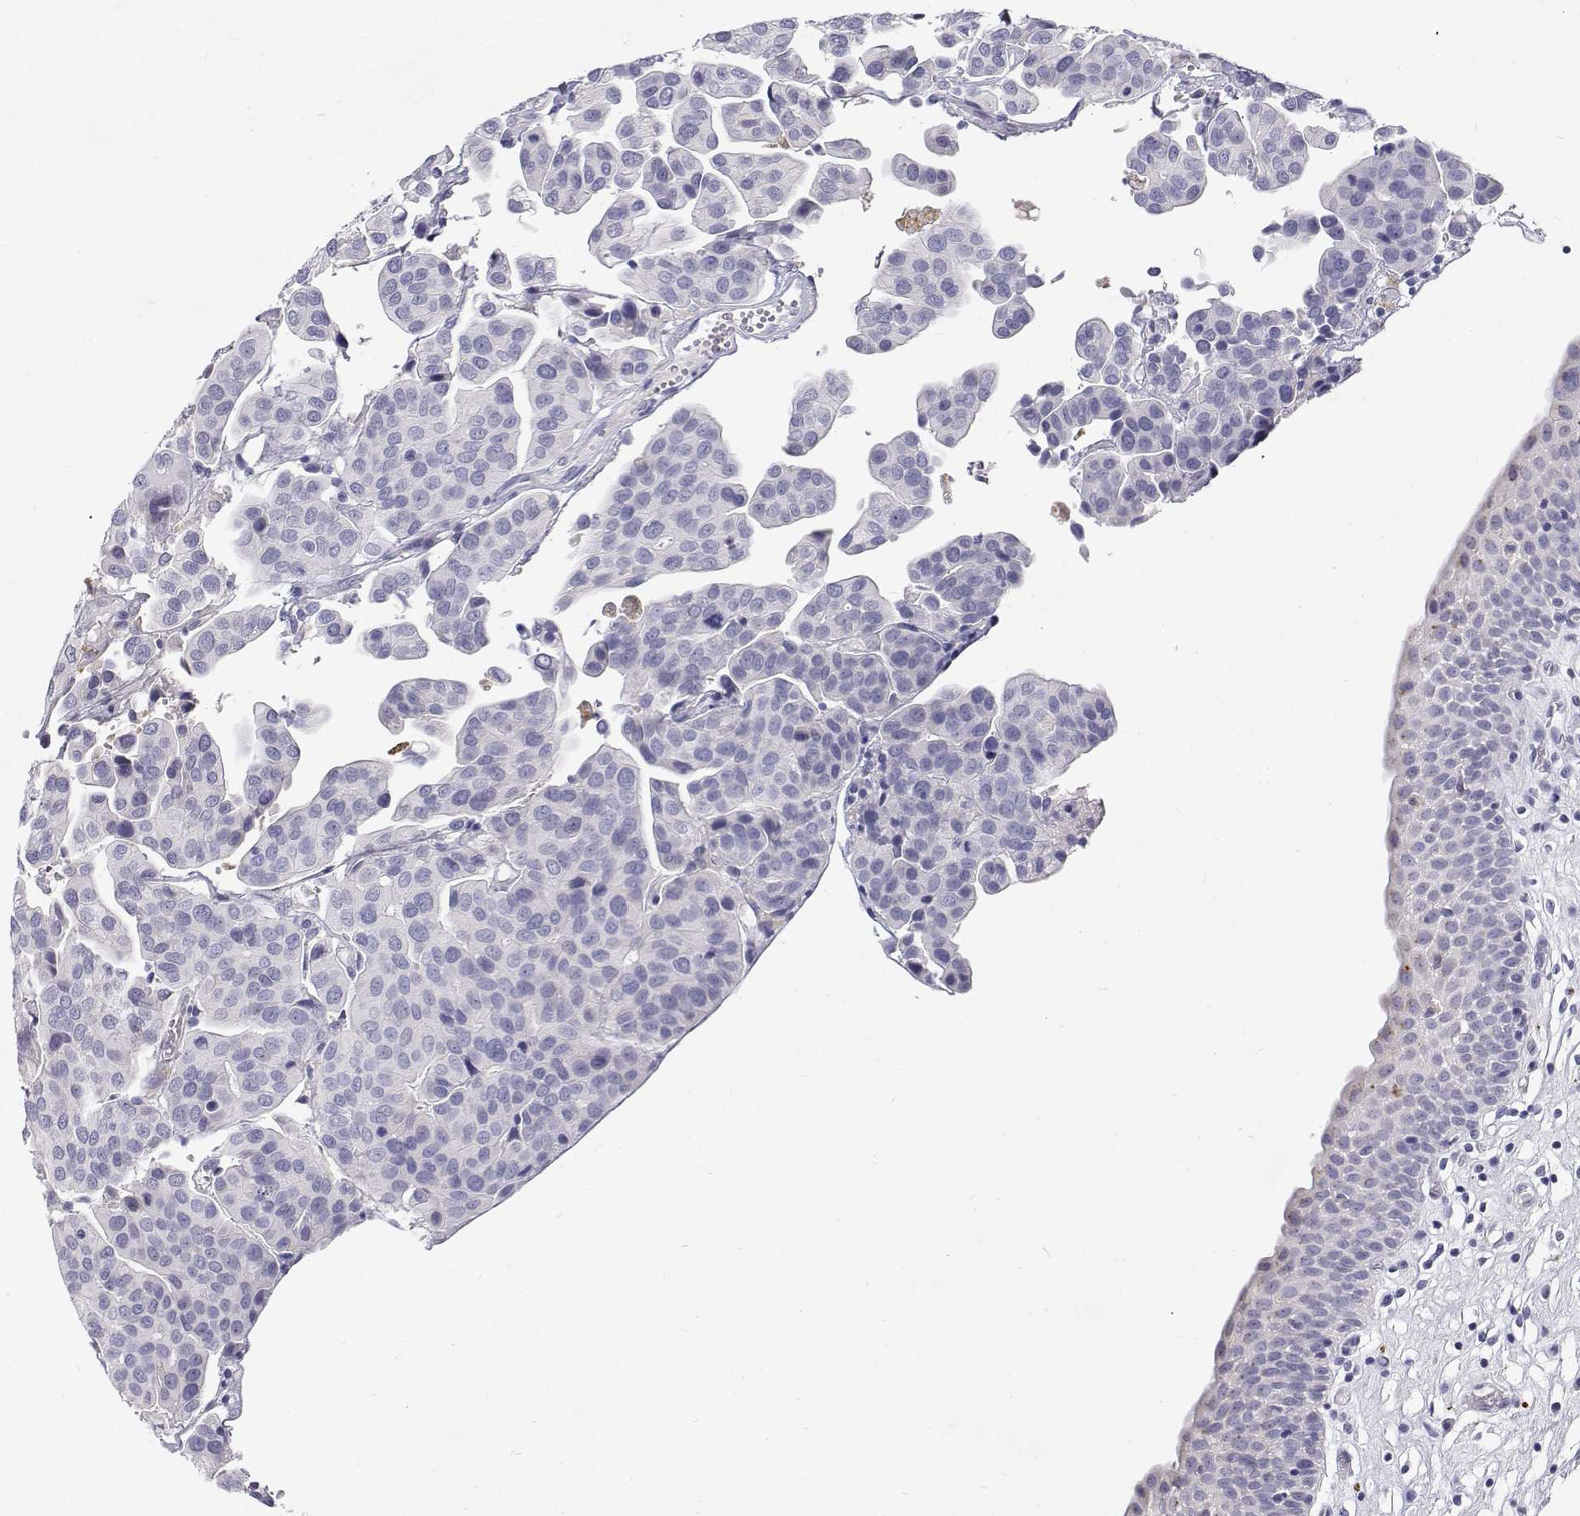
{"staining": {"intensity": "negative", "quantity": "none", "location": "none"}, "tissue": "renal cancer", "cell_type": "Tumor cells", "image_type": "cancer", "snomed": [{"axis": "morphology", "description": "Adenocarcinoma, NOS"}, {"axis": "topography", "description": "Urinary bladder"}], "caption": "Adenocarcinoma (renal) was stained to show a protein in brown. There is no significant expression in tumor cells.", "gene": "NCR2", "patient": {"sex": "male", "age": 61}}